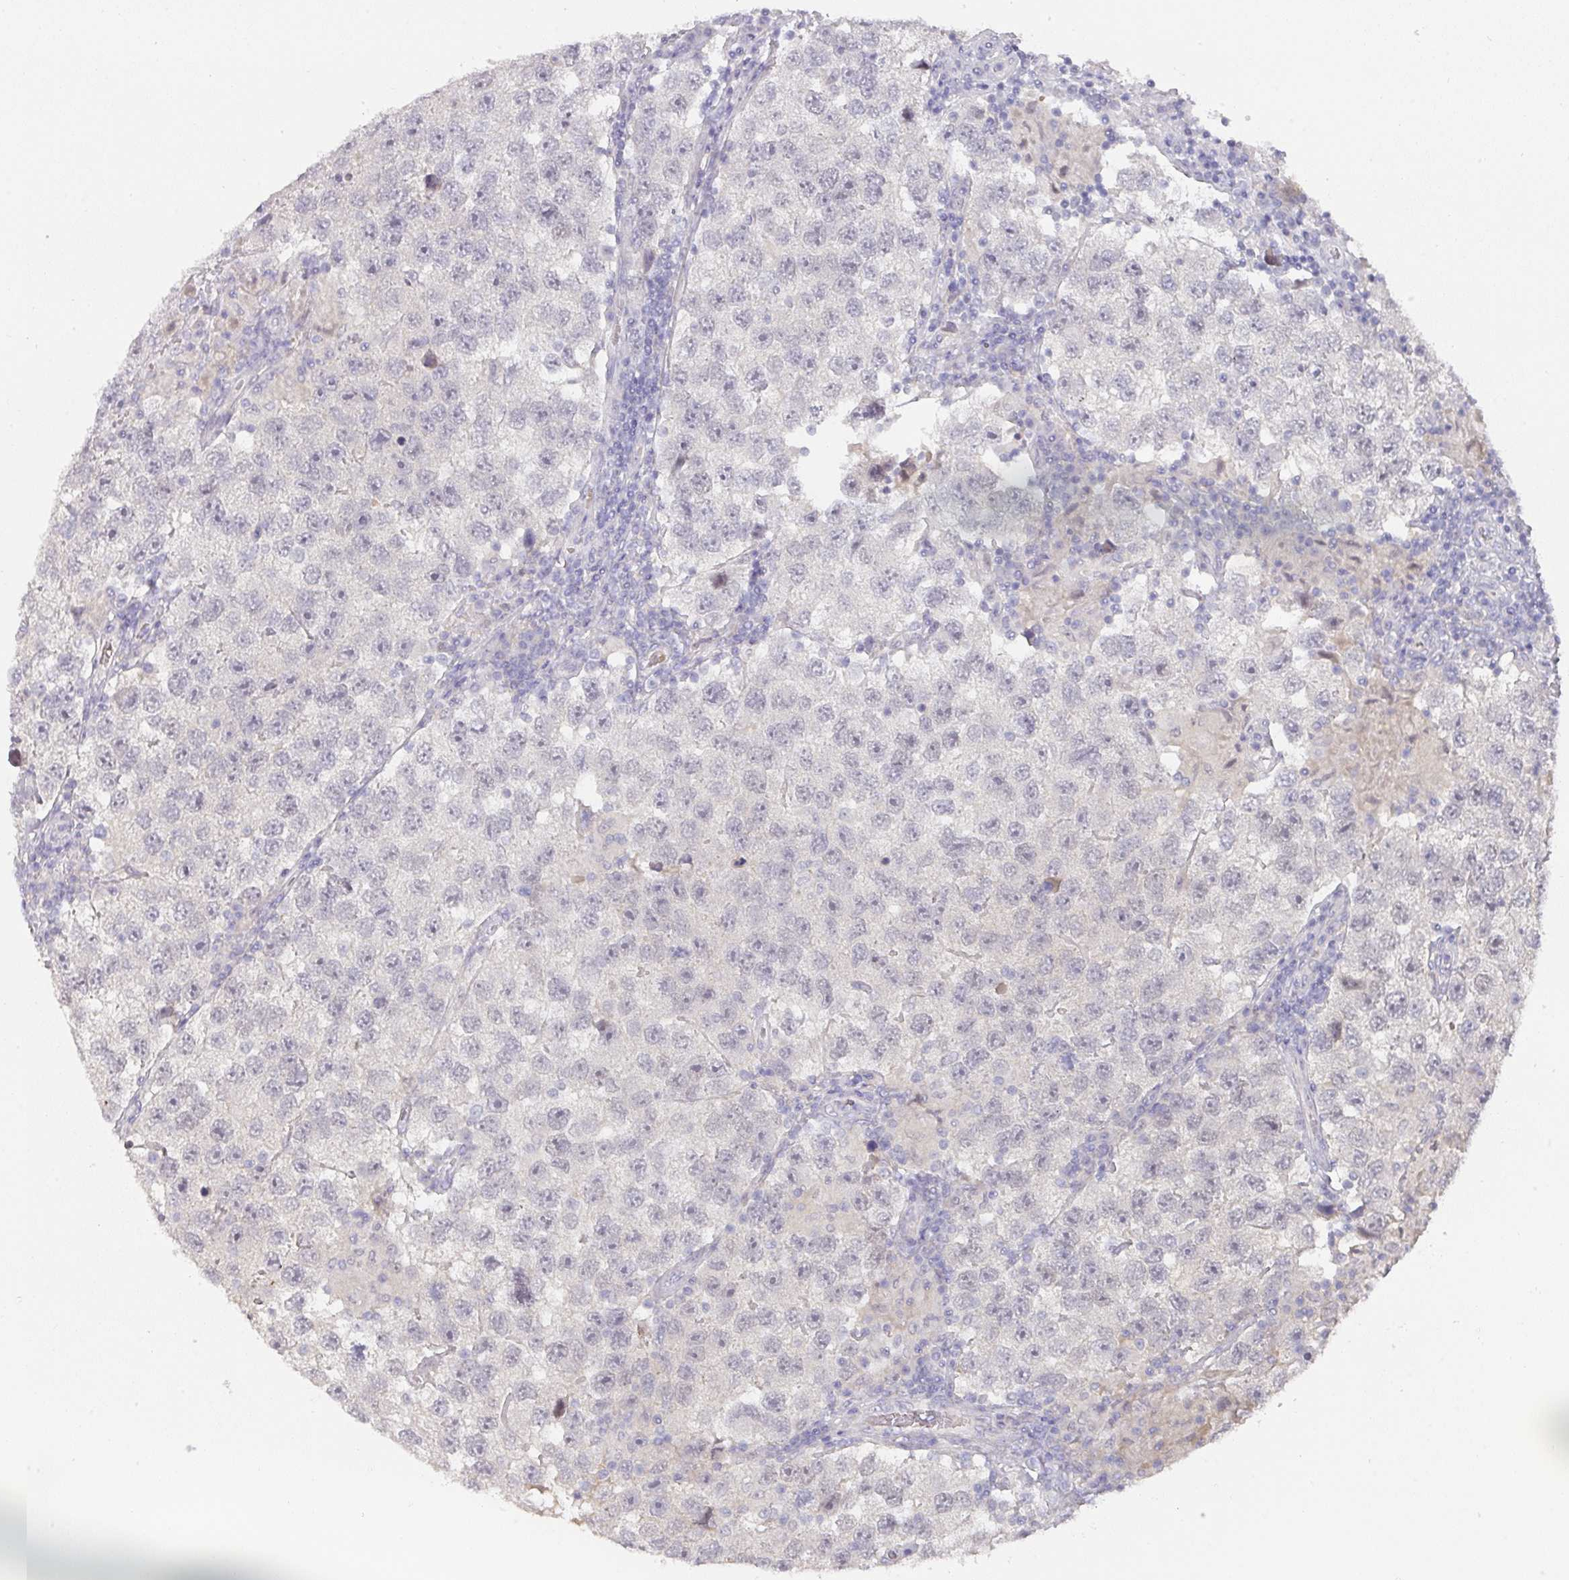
{"staining": {"intensity": "negative", "quantity": "none", "location": "none"}, "tissue": "testis cancer", "cell_type": "Tumor cells", "image_type": "cancer", "snomed": [{"axis": "morphology", "description": "Seminoma, NOS"}, {"axis": "topography", "description": "Testis"}], "caption": "High magnification brightfield microscopy of testis cancer stained with DAB (3,3'-diaminobenzidine) (brown) and counterstained with hematoxylin (blue): tumor cells show no significant staining.", "gene": "FOXN4", "patient": {"sex": "male", "age": 26}}